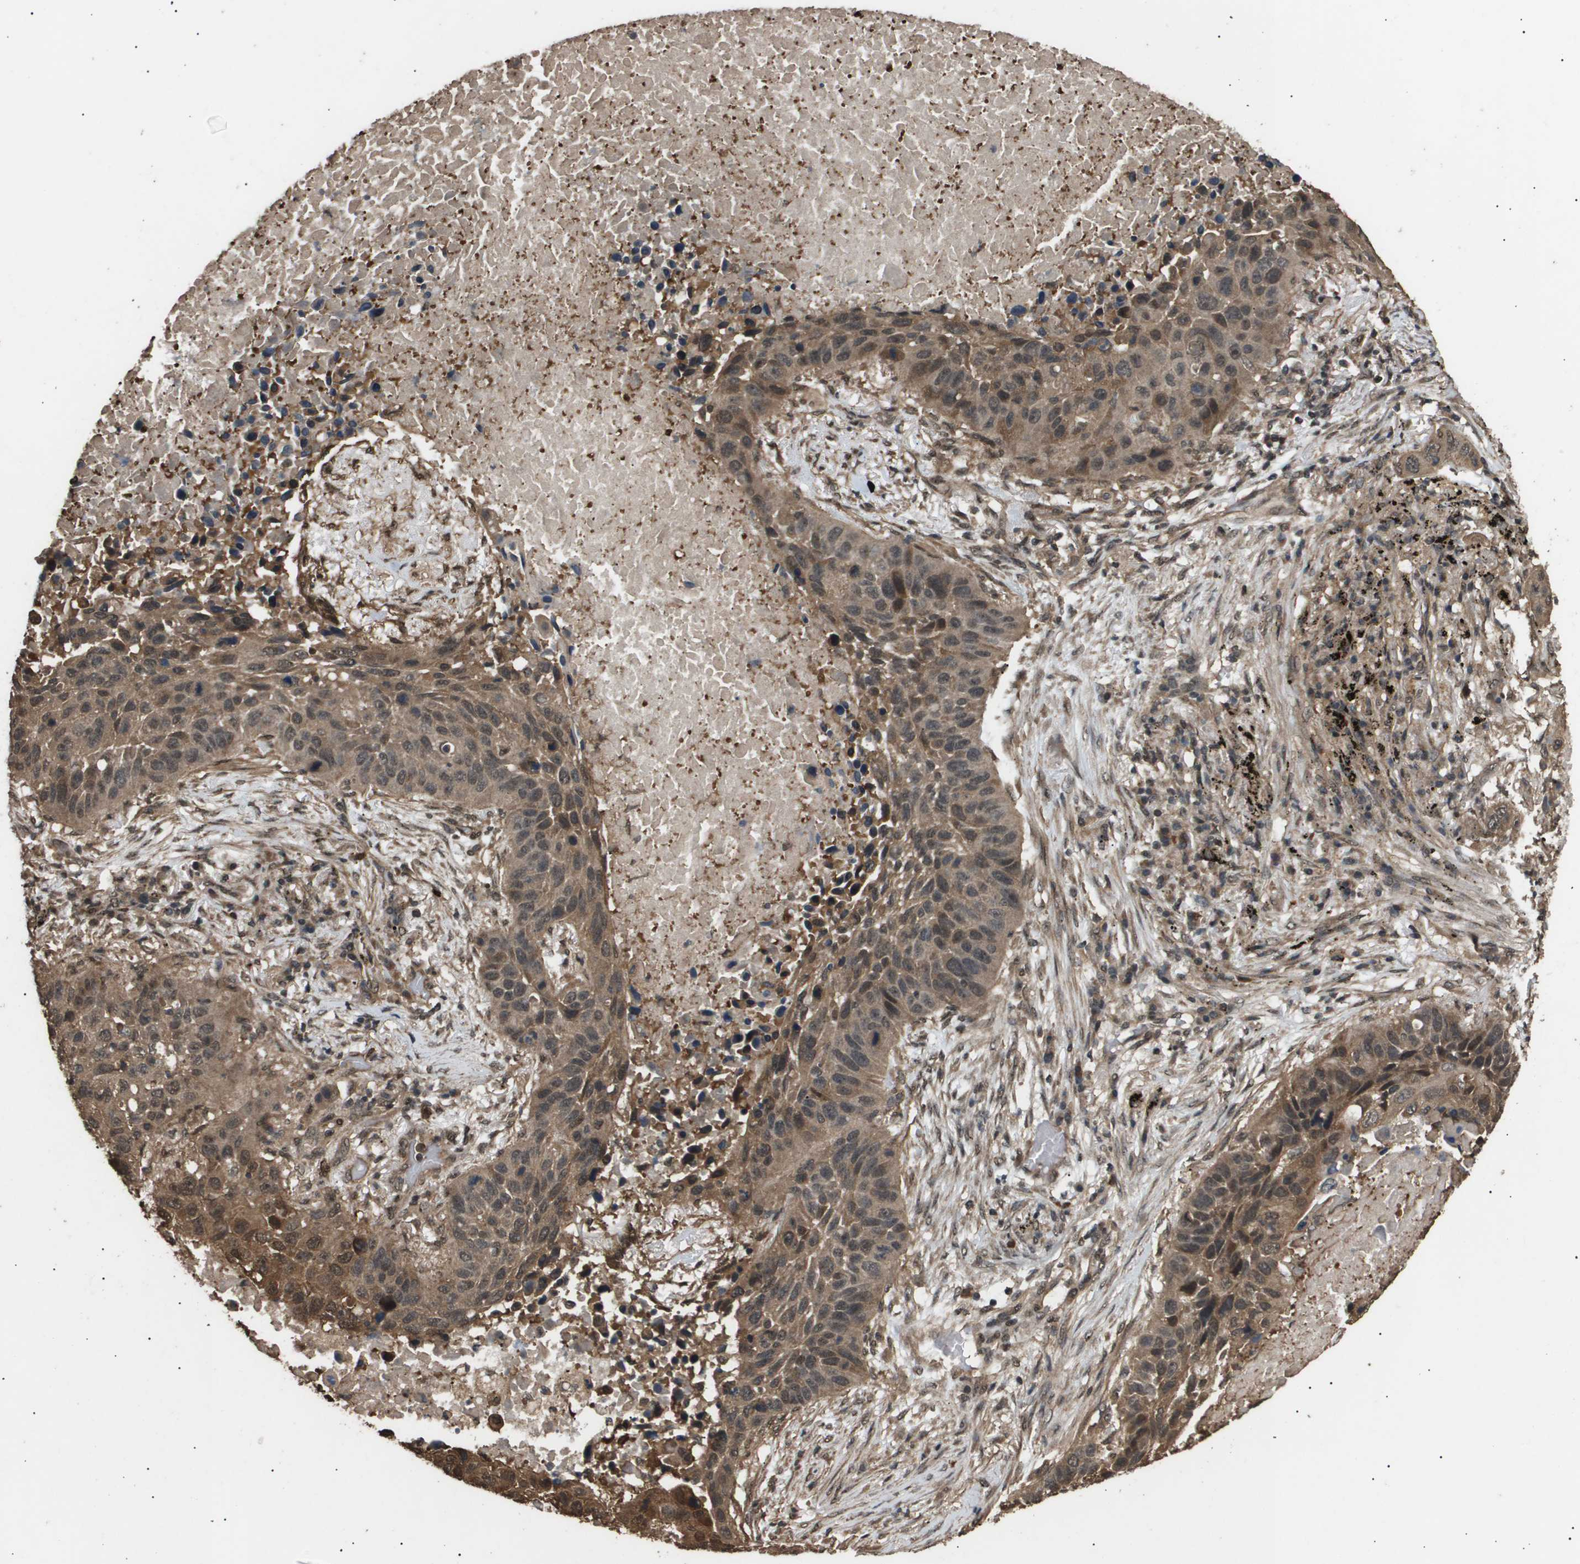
{"staining": {"intensity": "moderate", "quantity": ">75%", "location": "cytoplasmic/membranous,nuclear"}, "tissue": "lung cancer", "cell_type": "Tumor cells", "image_type": "cancer", "snomed": [{"axis": "morphology", "description": "Squamous cell carcinoma, NOS"}, {"axis": "topography", "description": "Lung"}], "caption": "Tumor cells exhibit medium levels of moderate cytoplasmic/membranous and nuclear expression in approximately >75% of cells in lung squamous cell carcinoma.", "gene": "ING1", "patient": {"sex": "male", "age": 57}}